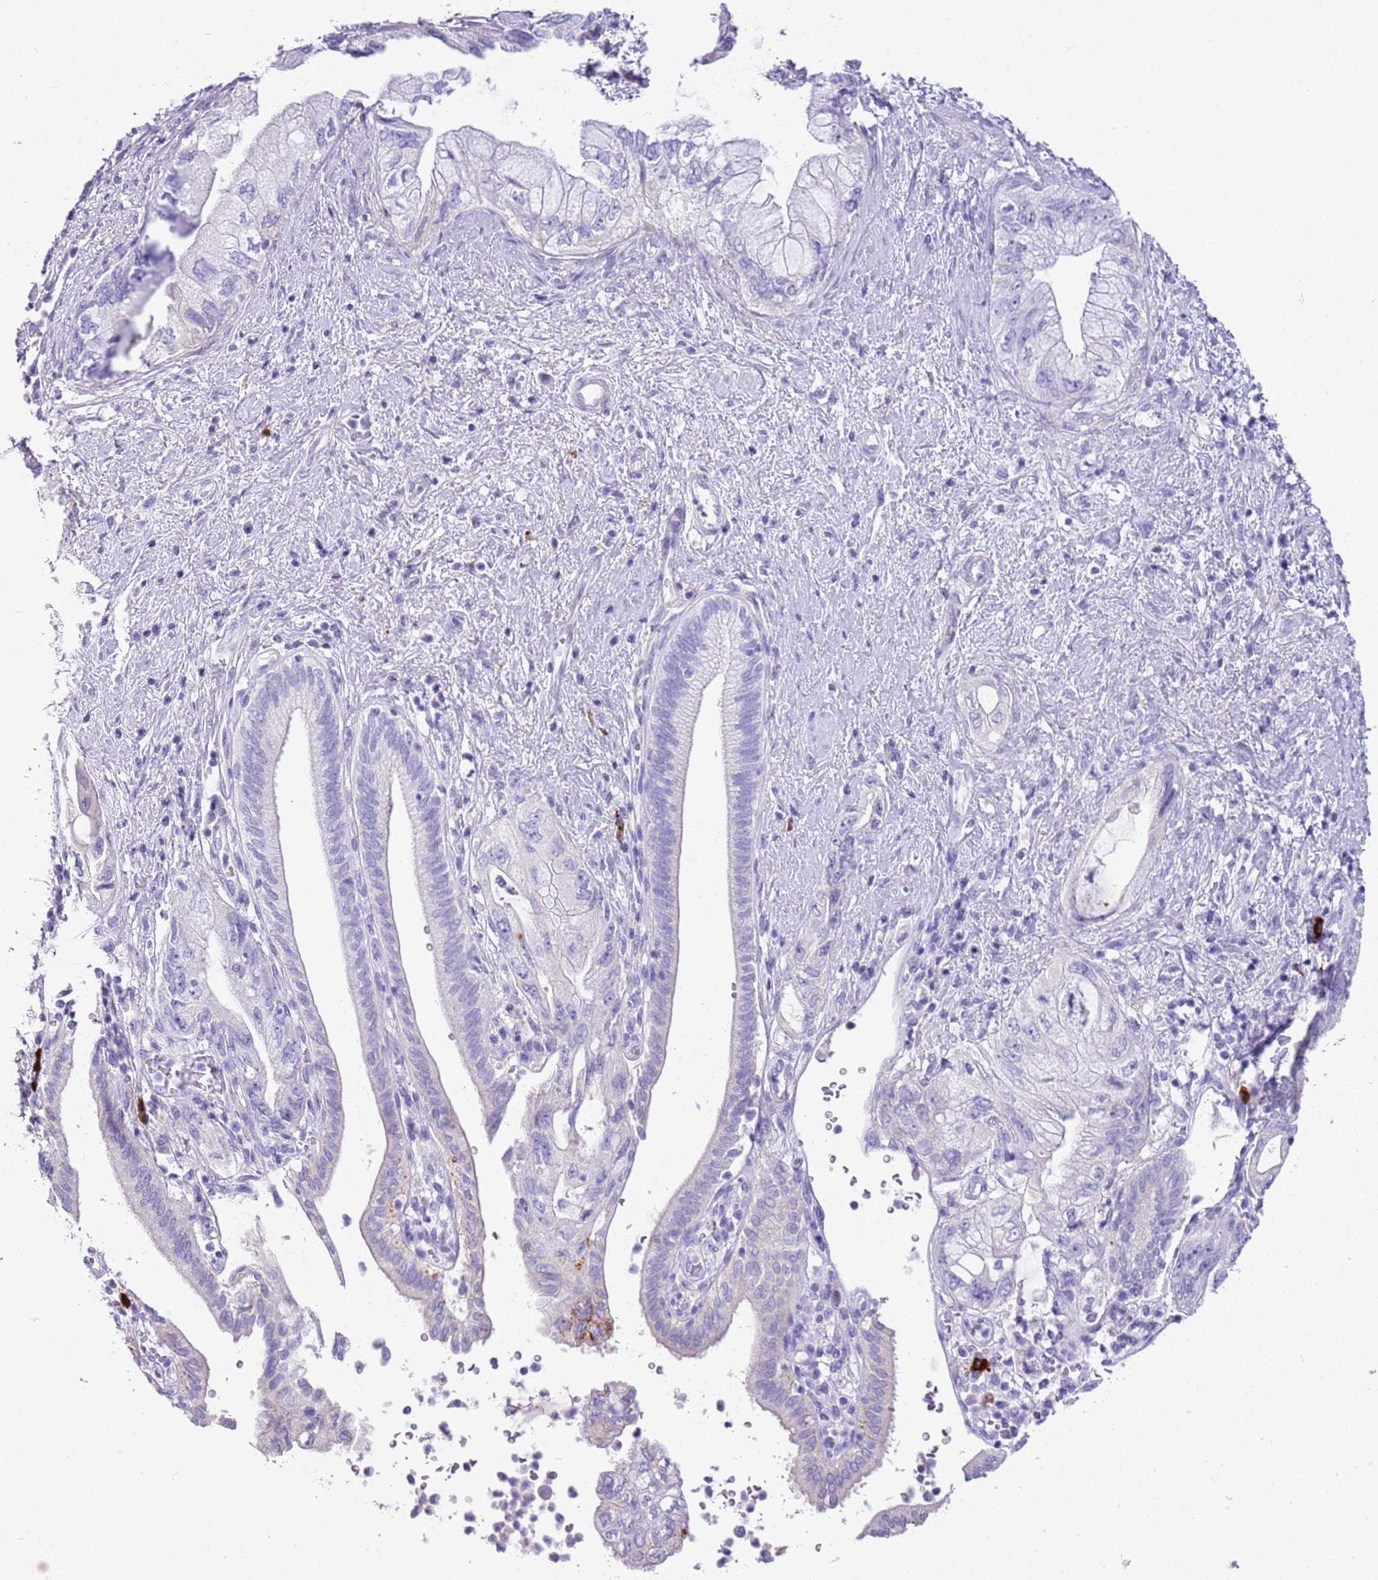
{"staining": {"intensity": "negative", "quantity": "none", "location": "none"}, "tissue": "pancreatic cancer", "cell_type": "Tumor cells", "image_type": "cancer", "snomed": [{"axis": "morphology", "description": "Adenocarcinoma, NOS"}, {"axis": "topography", "description": "Pancreas"}], "caption": "An IHC image of pancreatic cancer (adenocarcinoma) is shown. There is no staining in tumor cells of pancreatic cancer (adenocarcinoma). (Immunohistochemistry, brightfield microscopy, high magnification).", "gene": "IGKV3D-11", "patient": {"sex": "female", "age": 73}}